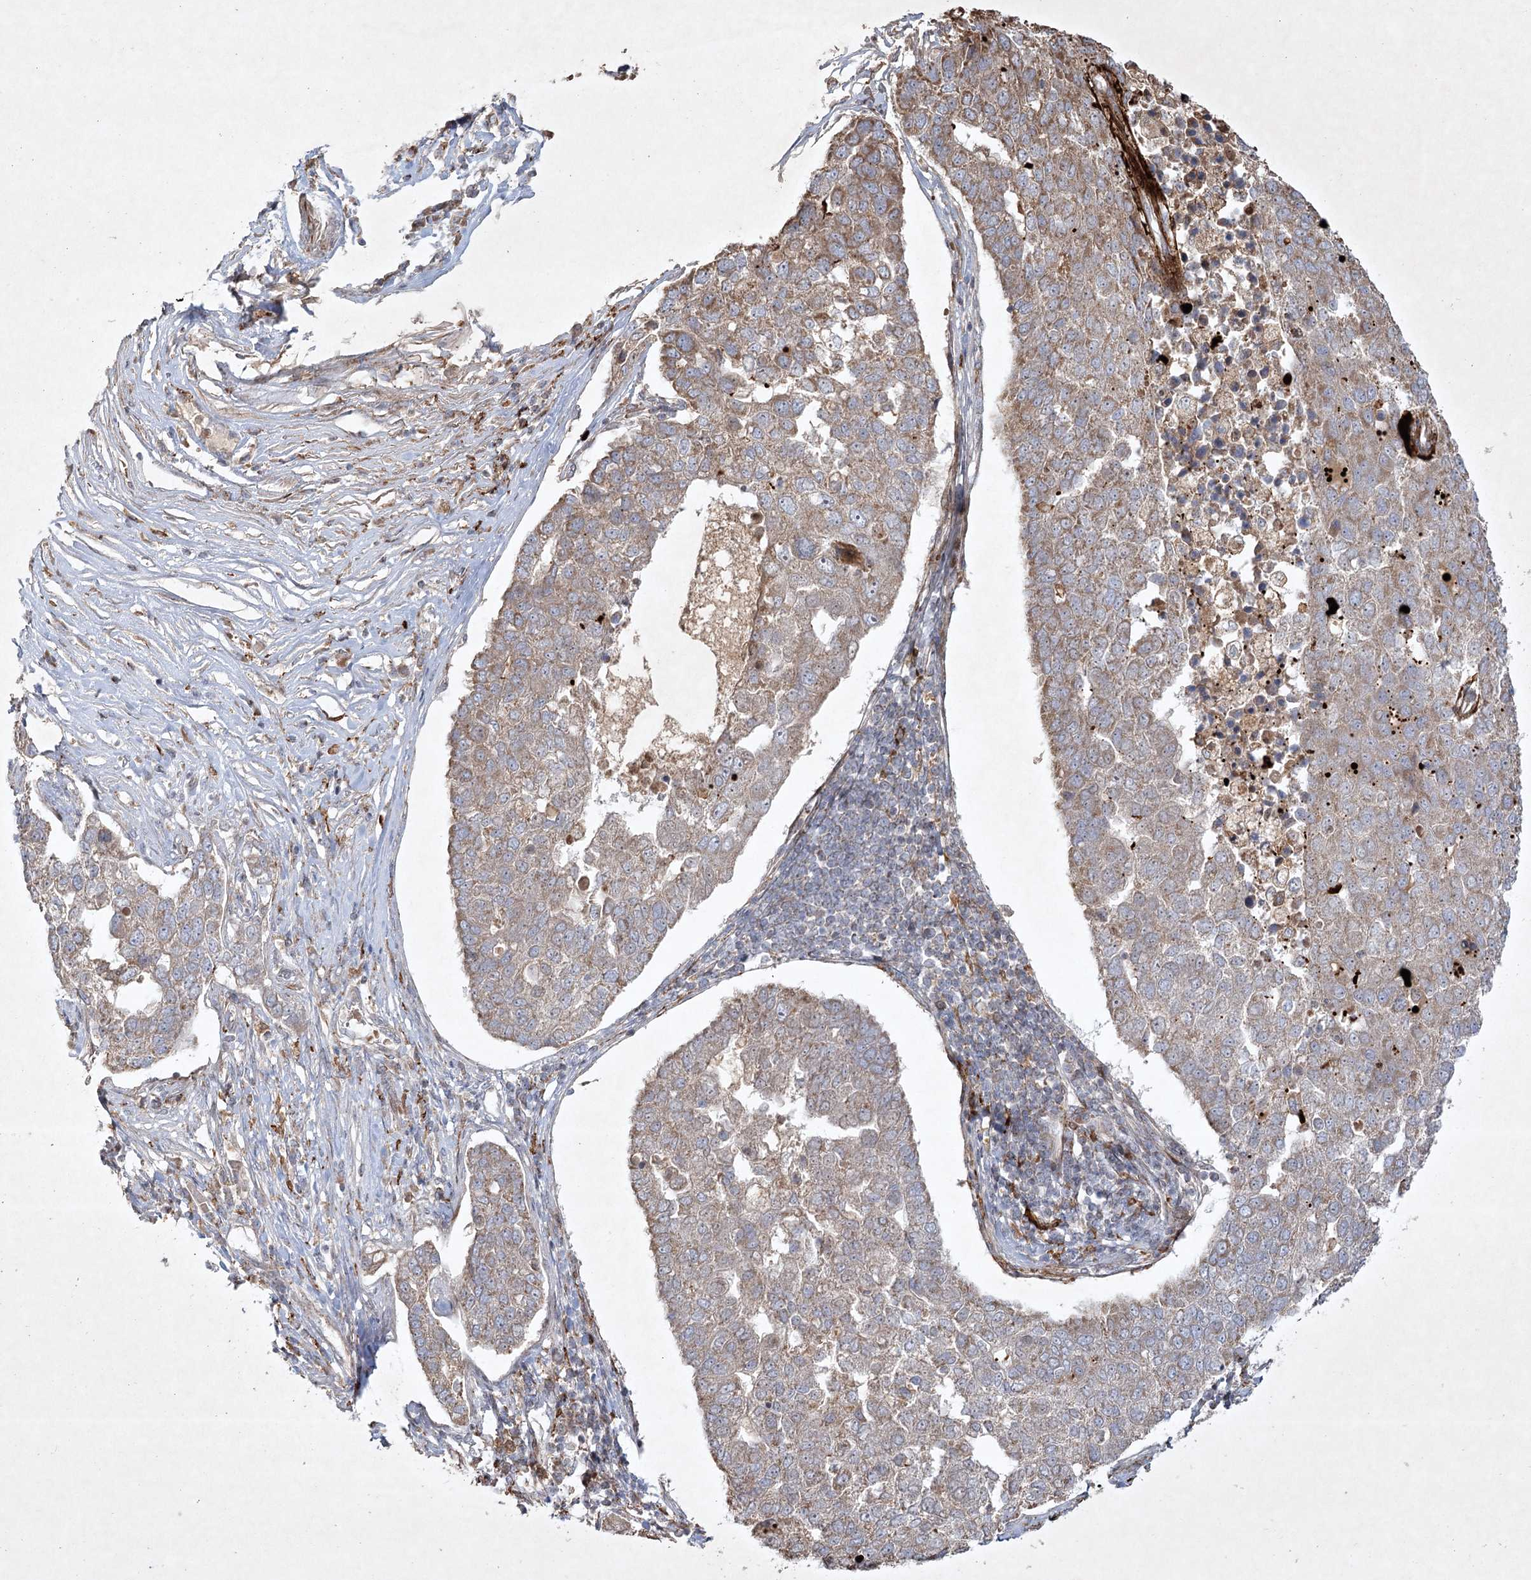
{"staining": {"intensity": "weak", "quantity": ">75%", "location": "cytoplasmic/membranous"}, "tissue": "pancreatic cancer", "cell_type": "Tumor cells", "image_type": "cancer", "snomed": [{"axis": "morphology", "description": "Adenocarcinoma, NOS"}, {"axis": "topography", "description": "Pancreas"}], "caption": "The histopathology image reveals immunohistochemical staining of pancreatic cancer. There is weak cytoplasmic/membranous positivity is appreciated in about >75% of tumor cells.", "gene": "KBTBD4", "patient": {"sex": "female", "age": 61}}